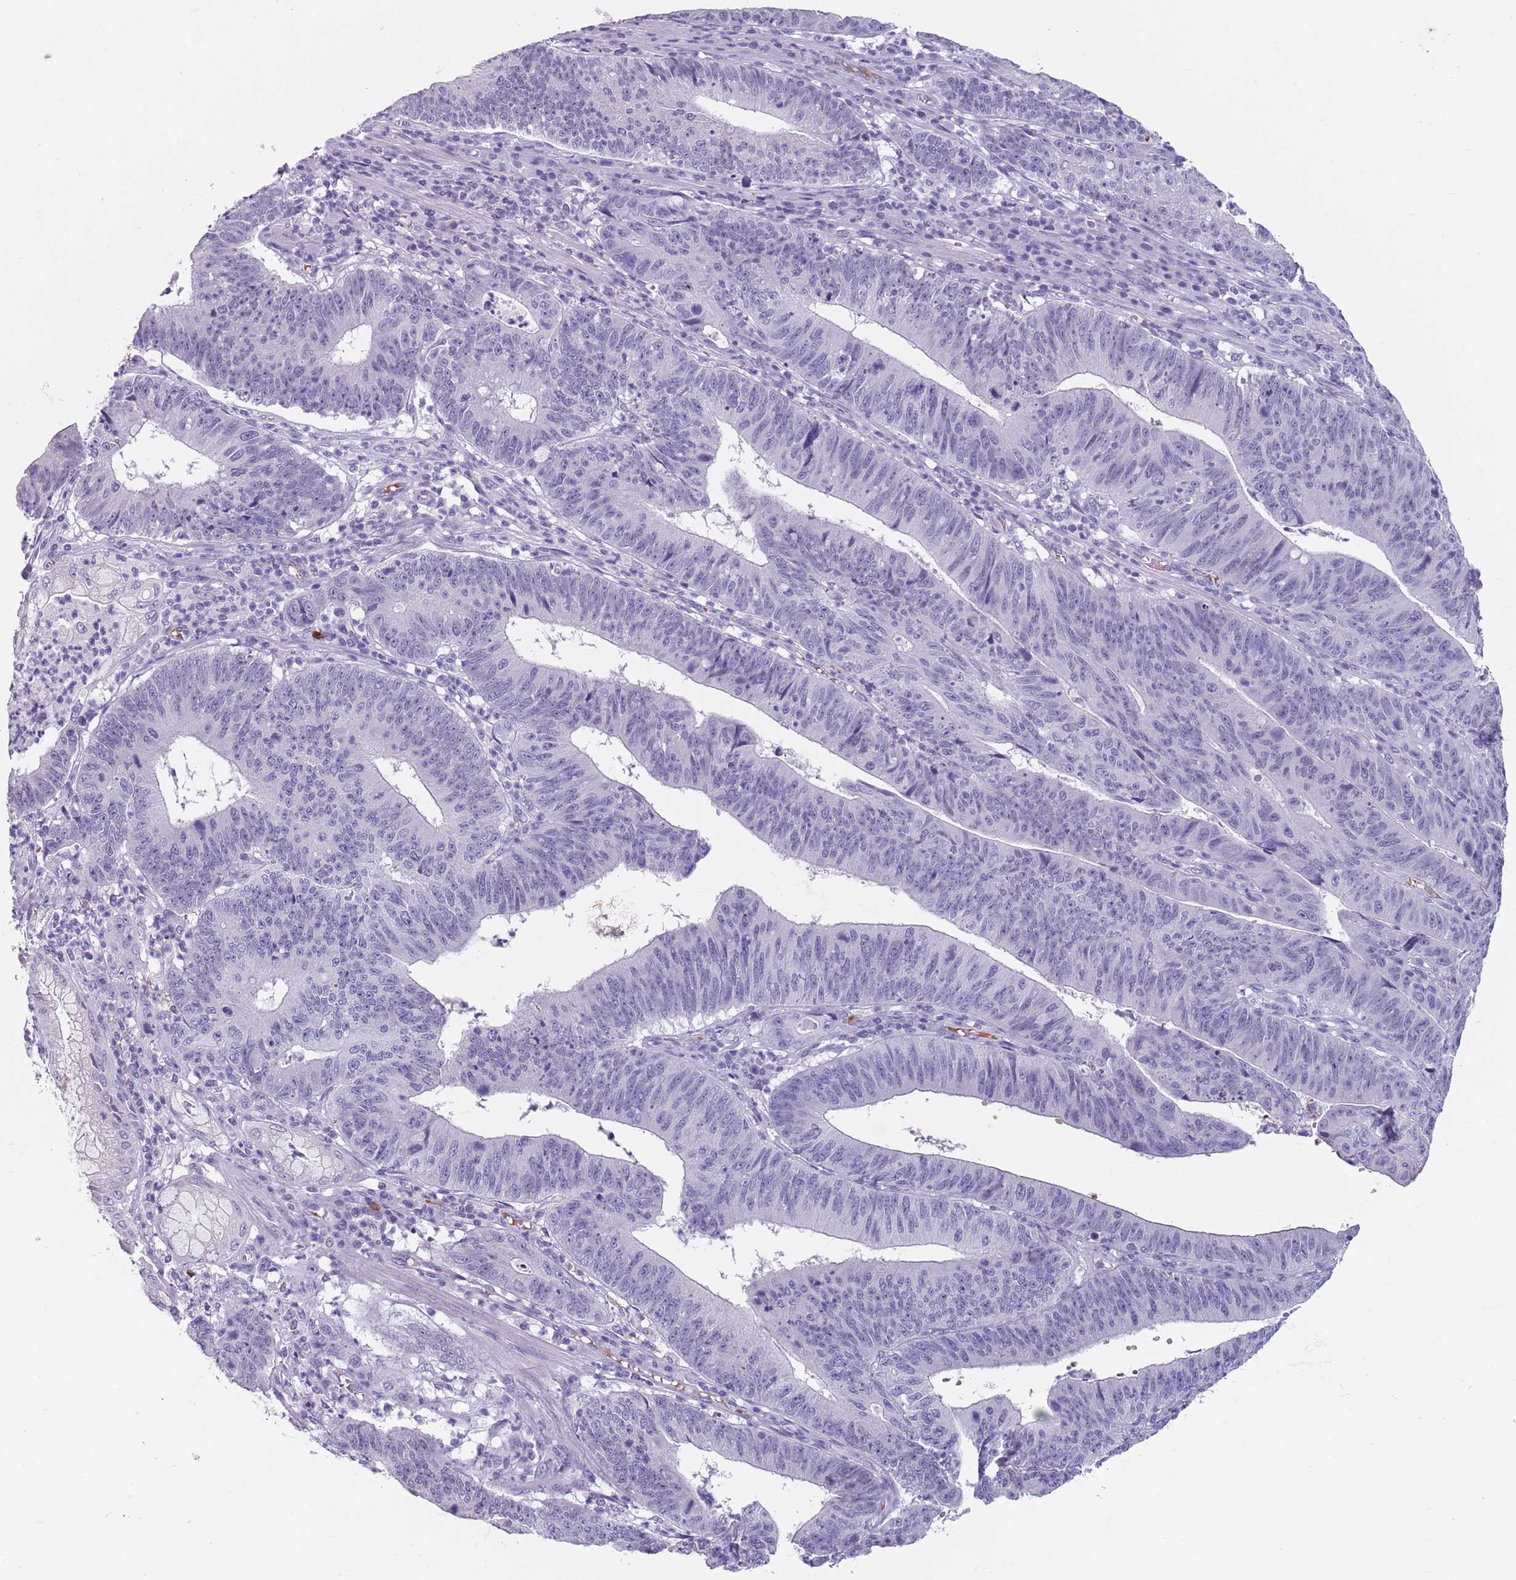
{"staining": {"intensity": "negative", "quantity": "none", "location": "none"}, "tissue": "stomach cancer", "cell_type": "Tumor cells", "image_type": "cancer", "snomed": [{"axis": "morphology", "description": "Adenocarcinoma, NOS"}, {"axis": "topography", "description": "Stomach"}], "caption": "Tumor cells show no significant protein positivity in stomach cancer.", "gene": "SPESP1", "patient": {"sex": "male", "age": 59}}